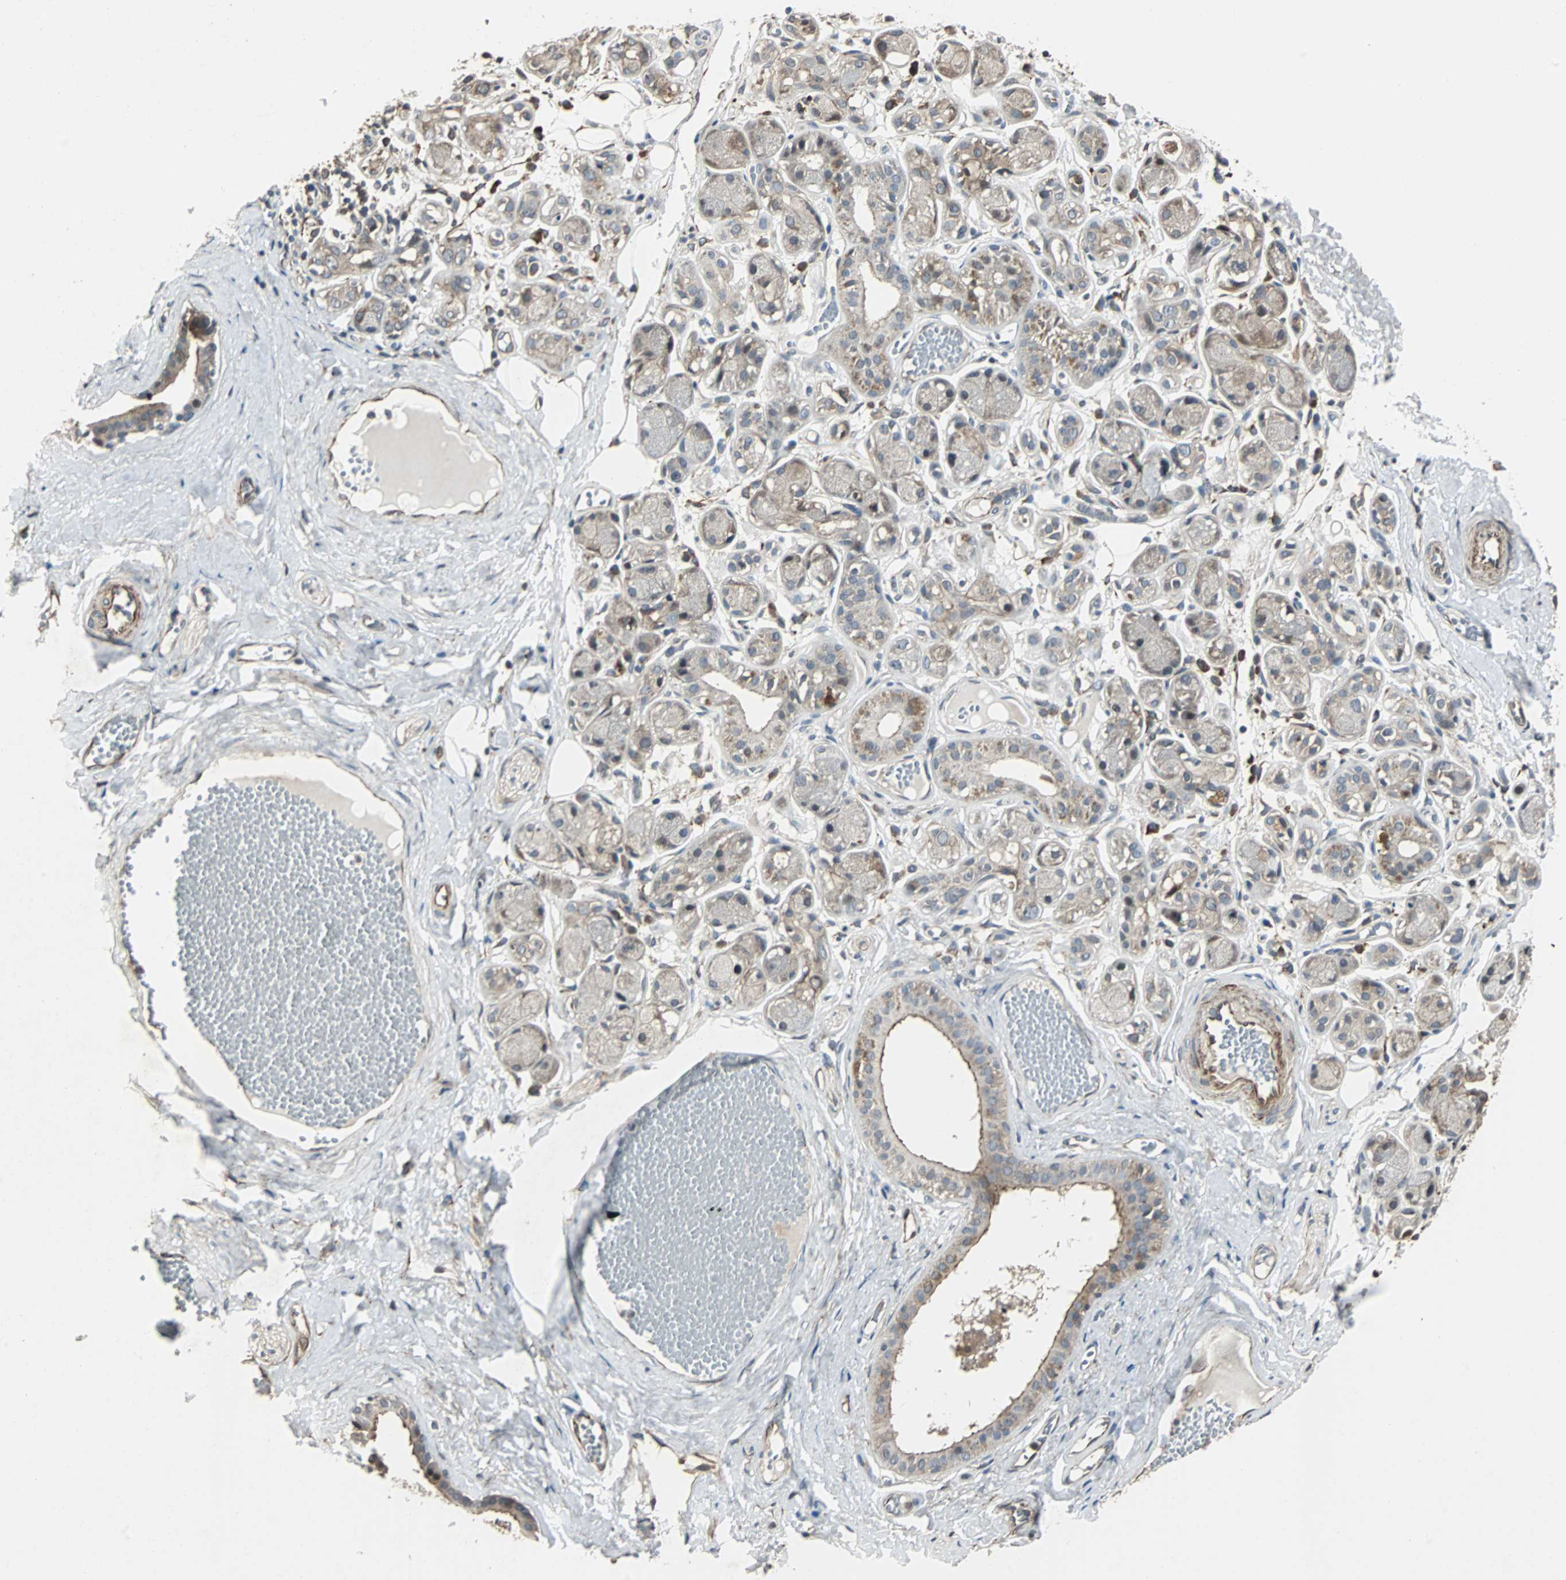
{"staining": {"intensity": "moderate", "quantity": "25%-75%", "location": "cytoplasmic/membranous"}, "tissue": "adipose tissue", "cell_type": "Adipocytes", "image_type": "normal", "snomed": [{"axis": "morphology", "description": "Normal tissue, NOS"}, {"axis": "morphology", "description": "Inflammation, NOS"}, {"axis": "topography", "description": "Vascular tissue"}, {"axis": "topography", "description": "Salivary gland"}], "caption": "IHC histopathology image of unremarkable adipose tissue: human adipose tissue stained using immunohistochemistry (IHC) shows medium levels of moderate protein expression localized specifically in the cytoplasmic/membranous of adipocytes, appearing as a cytoplasmic/membranous brown color.", "gene": "CHP1", "patient": {"sex": "female", "age": 75}}